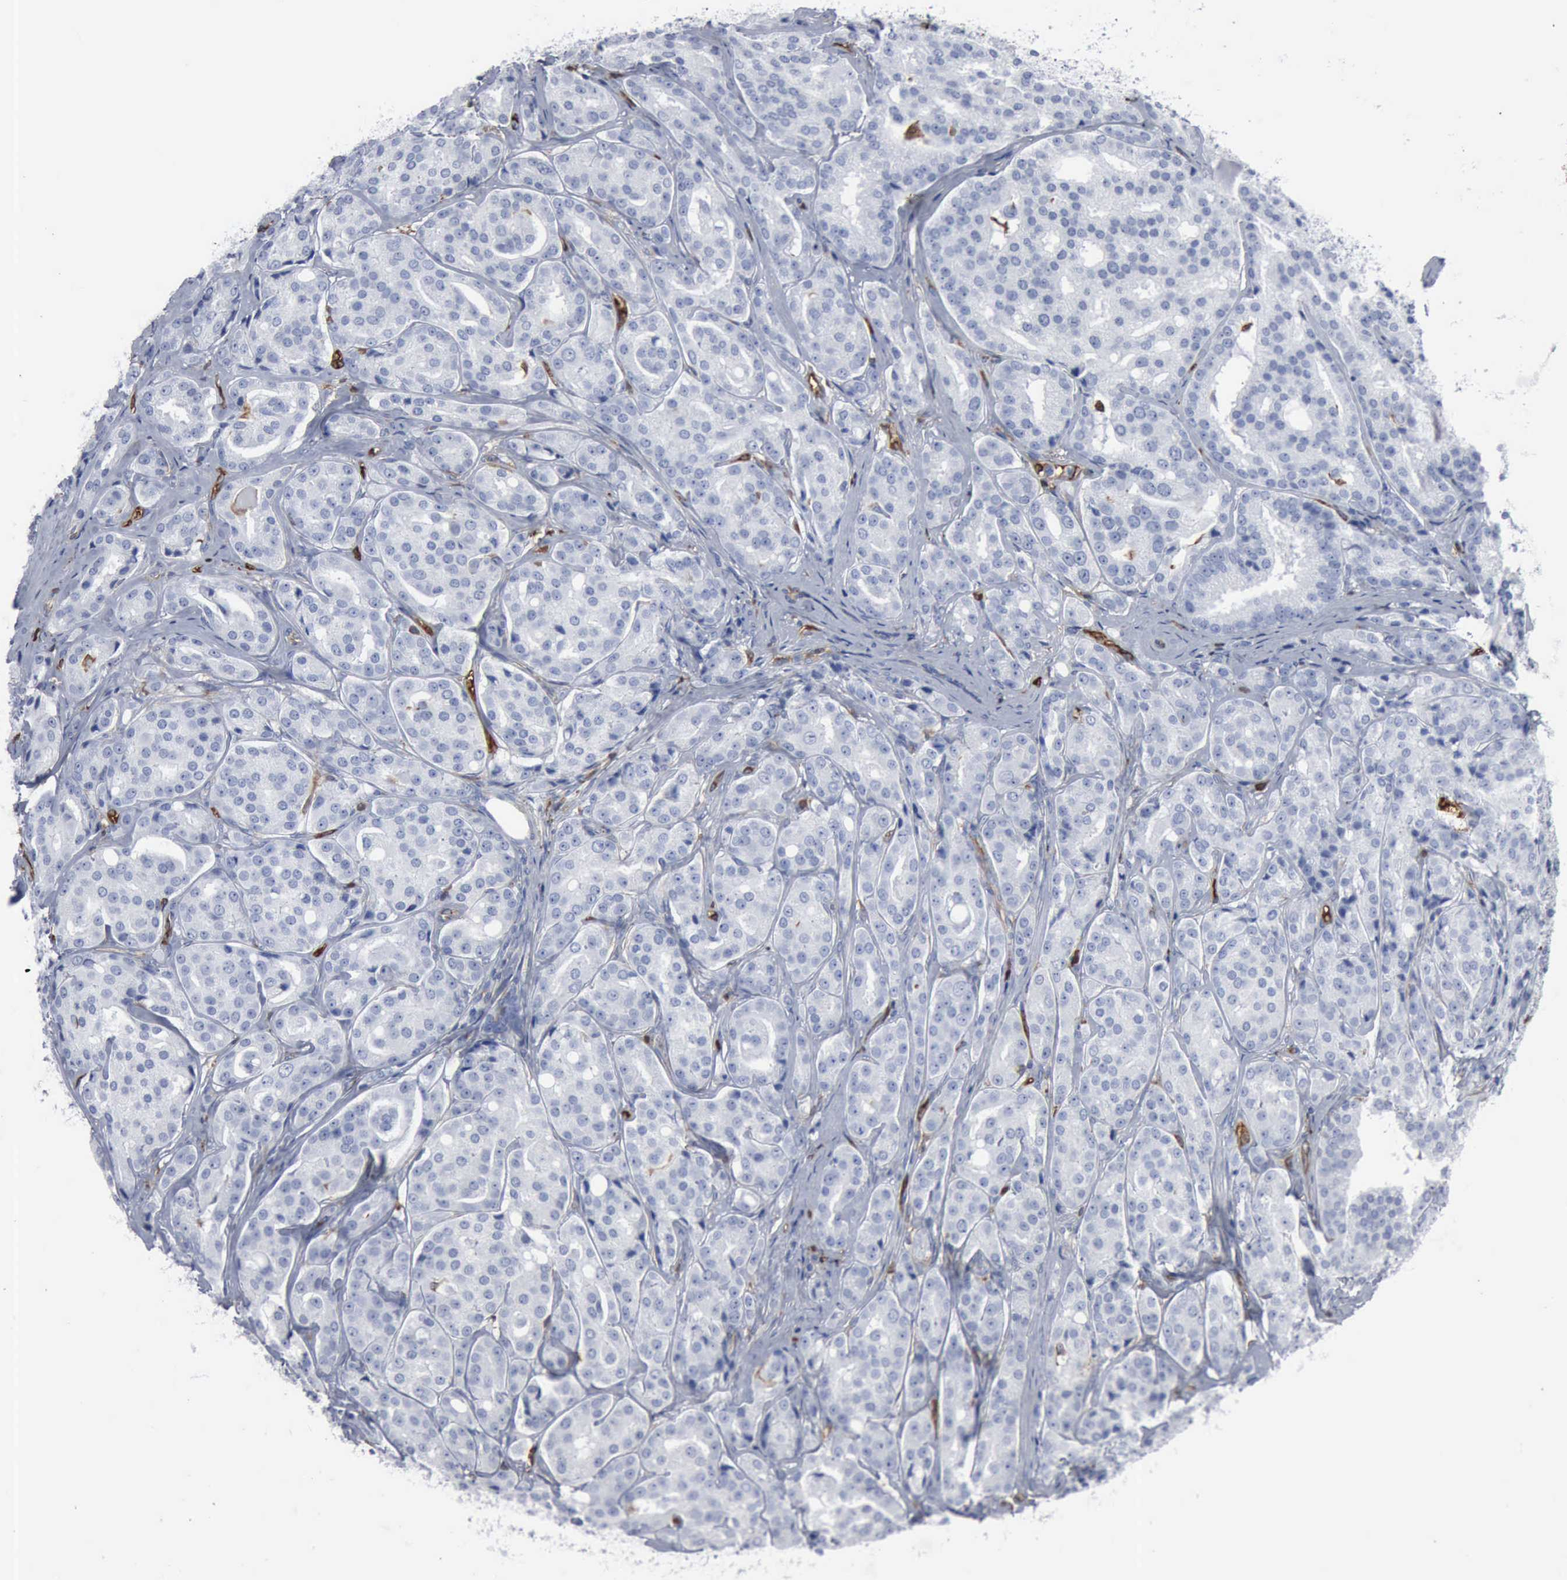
{"staining": {"intensity": "negative", "quantity": "none", "location": "none"}, "tissue": "prostate cancer", "cell_type": "Tumor cells", "image_type": "cancer", "snomed": [{"axis": "morphology", "description": "Adenocarcinoma, High grade"}, {"axis": "topography", "description": "Prostate"}], "caption": "The photomicrograph exhibits no significant positivity in tumor cells of prostate cancer (high-grade adenocarcinoma).", "gene": "FSCN1", "patient": {"sex": "male", "age": 64}}